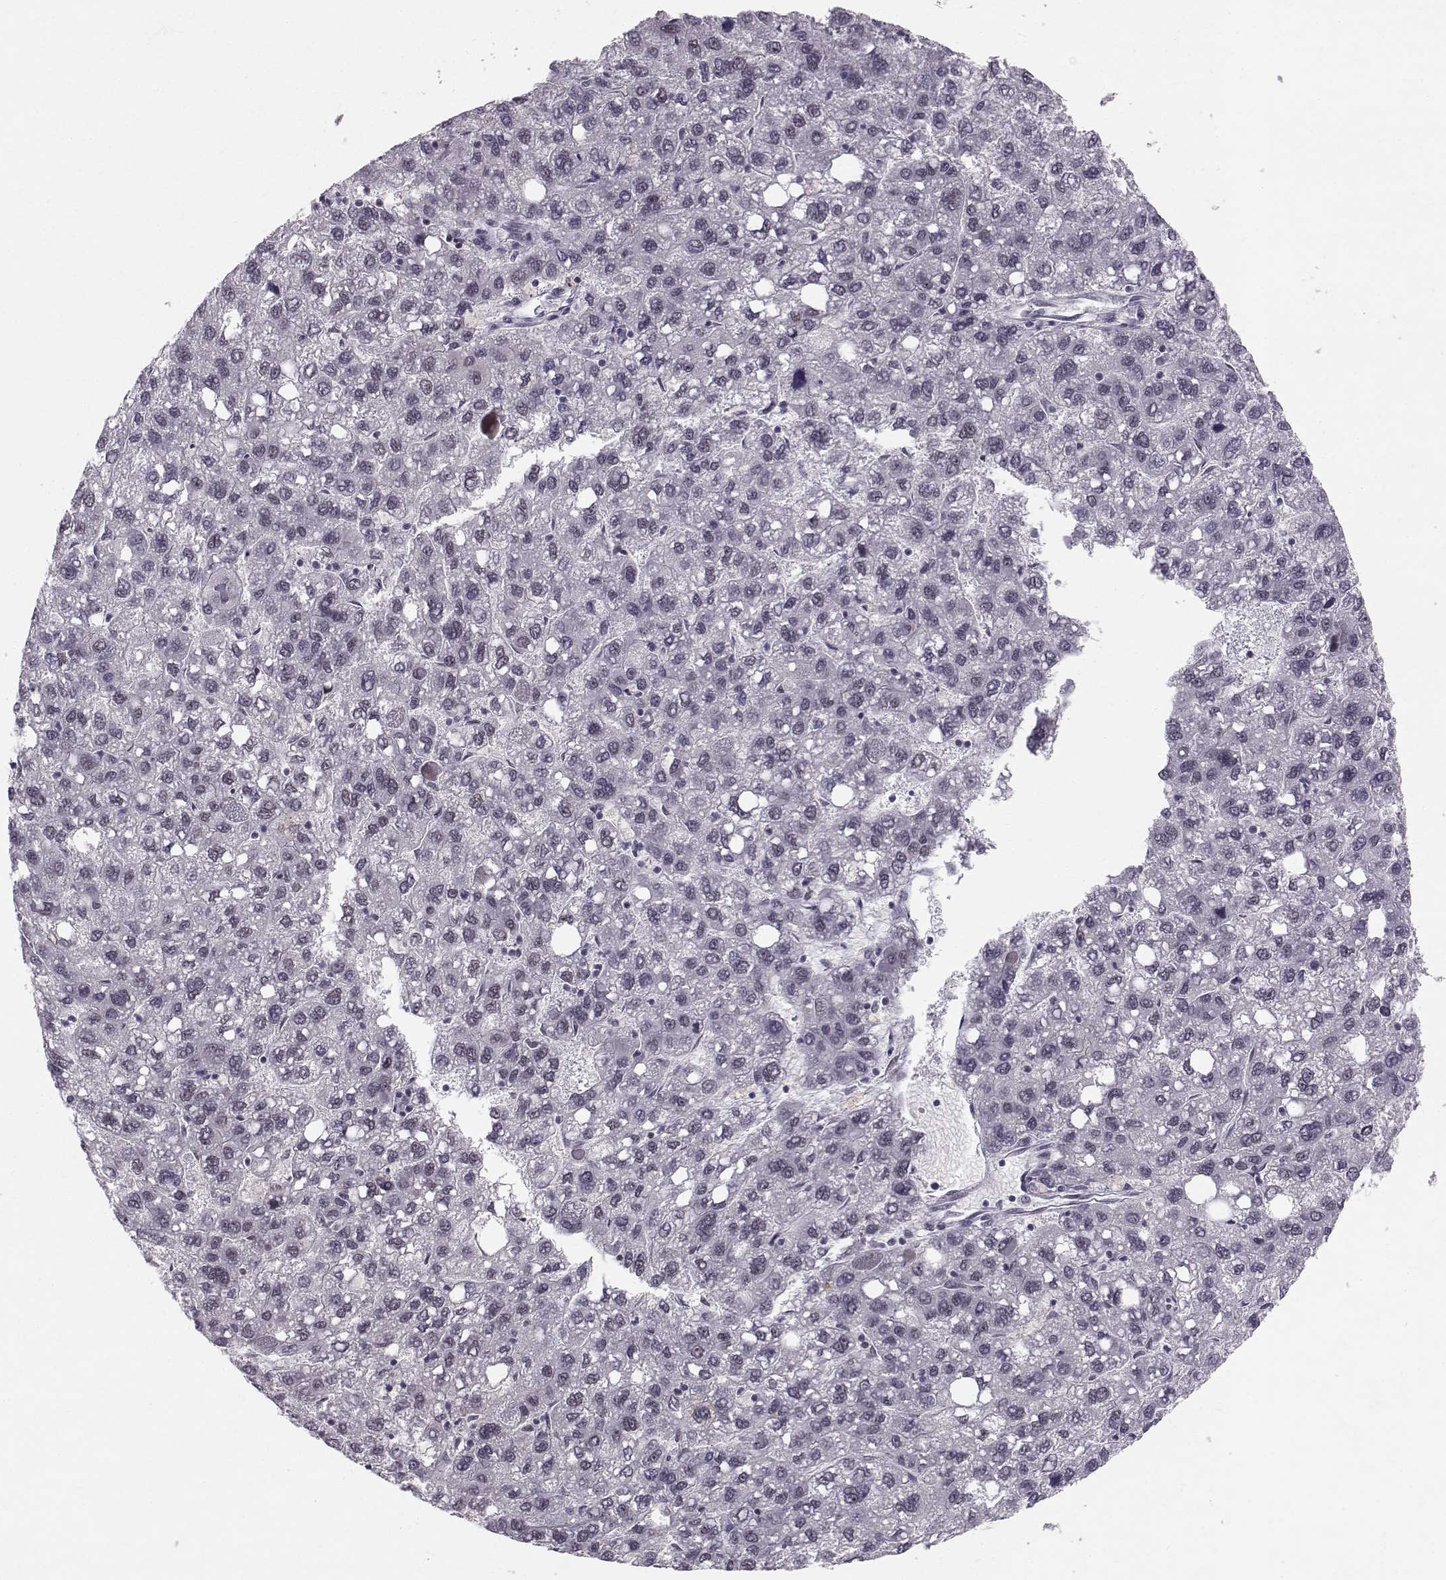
{"staining": {"intensity": "negative", "quantity": "none", "location": "none"}, "tissue": "liver cancer", "cell_type": "Tumor cells", "image_type": "cancer", "snomed": [{"axis": "morphology", "description": "Carcinoma, Hepatocellular, NOS"}, {"axis": "topography", "description": "Liver"}], "caption": "High power microscopy photomicrograph of an IHC photomicrograph of hepatocellular carcinoma (liver), revealing no significant expression in tumor cells.", "gene": "RPP38", "patient": {"sex": "female", "age": 82}}